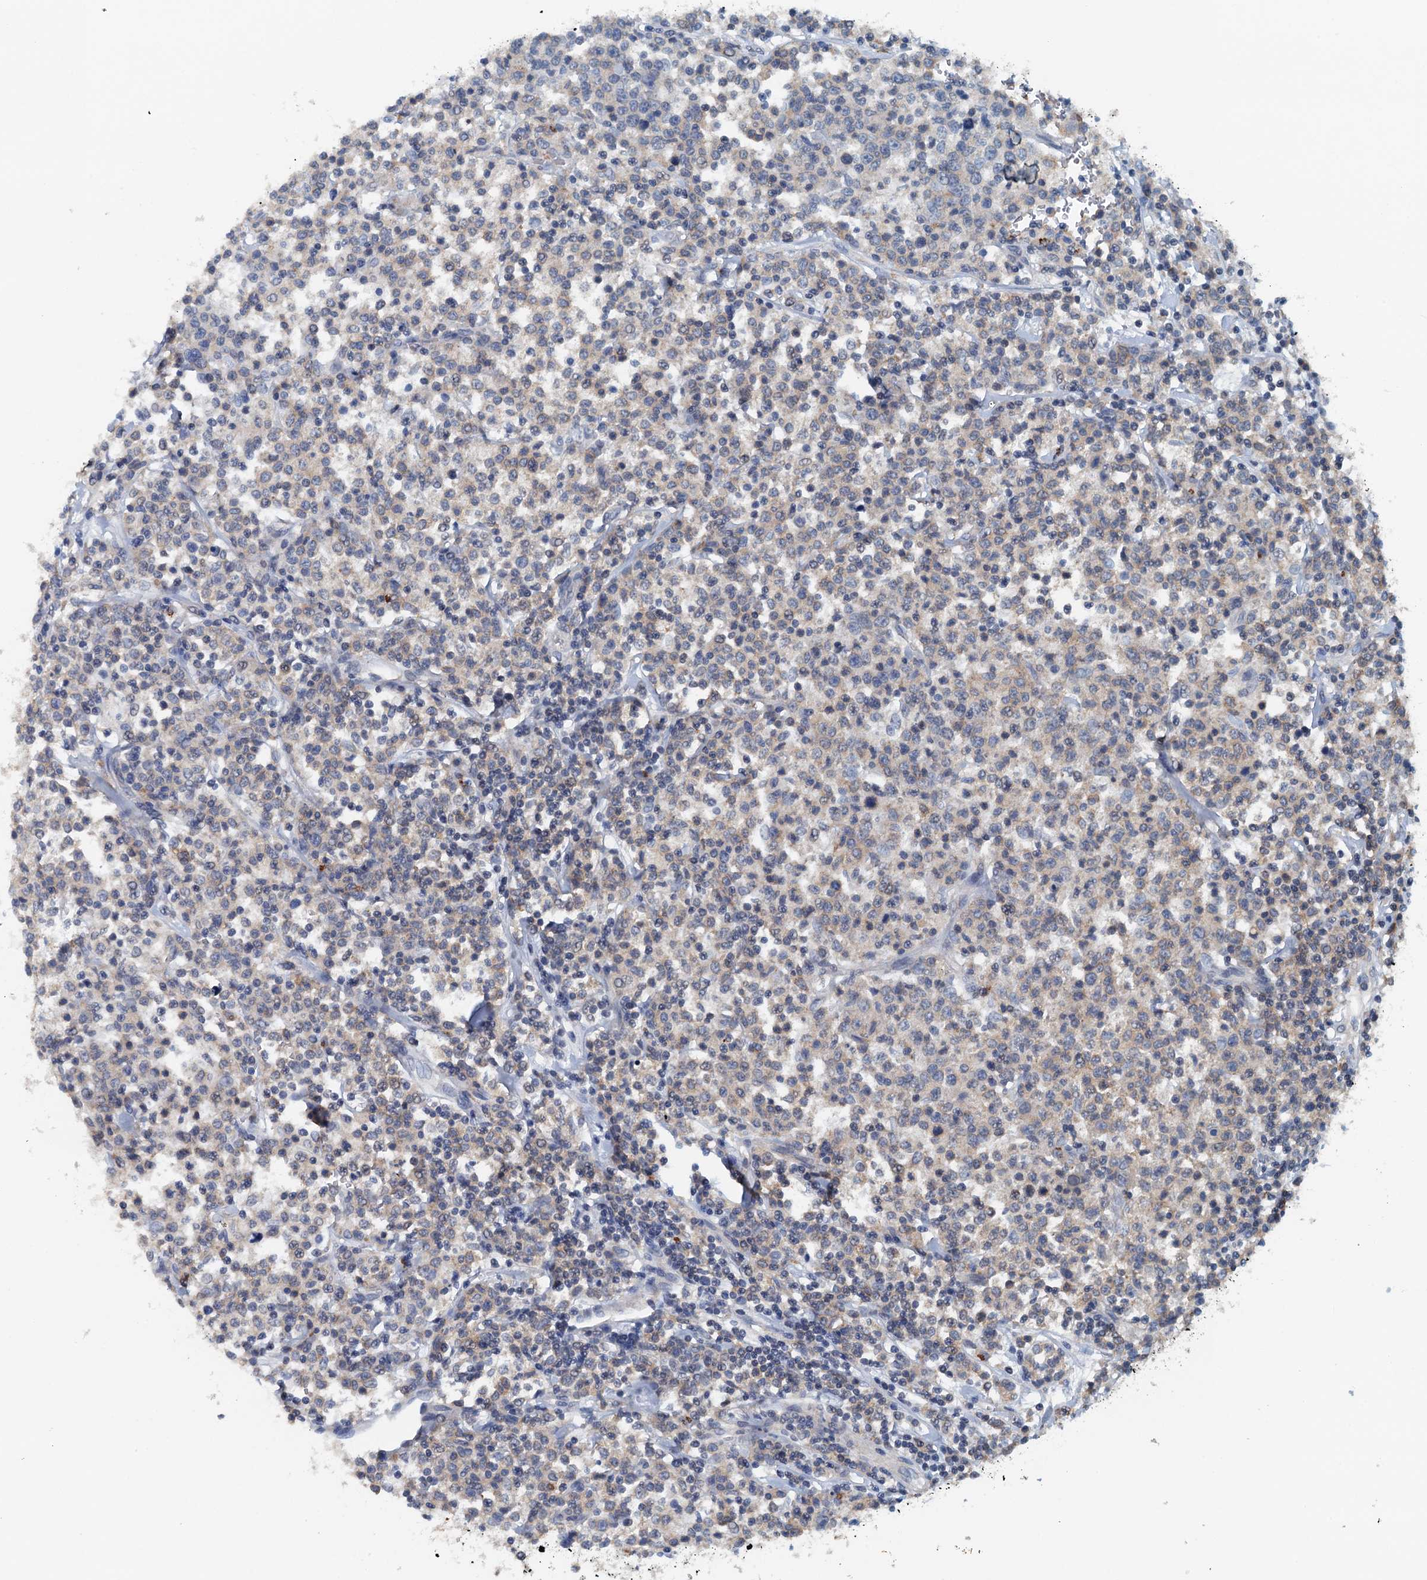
{"staining": {"intensity": "weak", "quantity": "<25%", "location": "cytoplasmic/membranous"}, "tissue": "lymphoma", "cell_type": "Tumor cells", "image_type": "cancer", "snomed": [{"axis": "morphology", "description": "Malignant lymphoma, non-Hodgkin's type, Low grade"}, {"axis": "topography", "description": "Small intestine"}], "caption": "This is a micrograph of immunohistochemistry staining of low-grade malignant lymphoma, non-Hodgkin's type, which shows no expression in tumor cells.", "gene": "THAP10", "patient": {"sex": "female", "age": 59}}